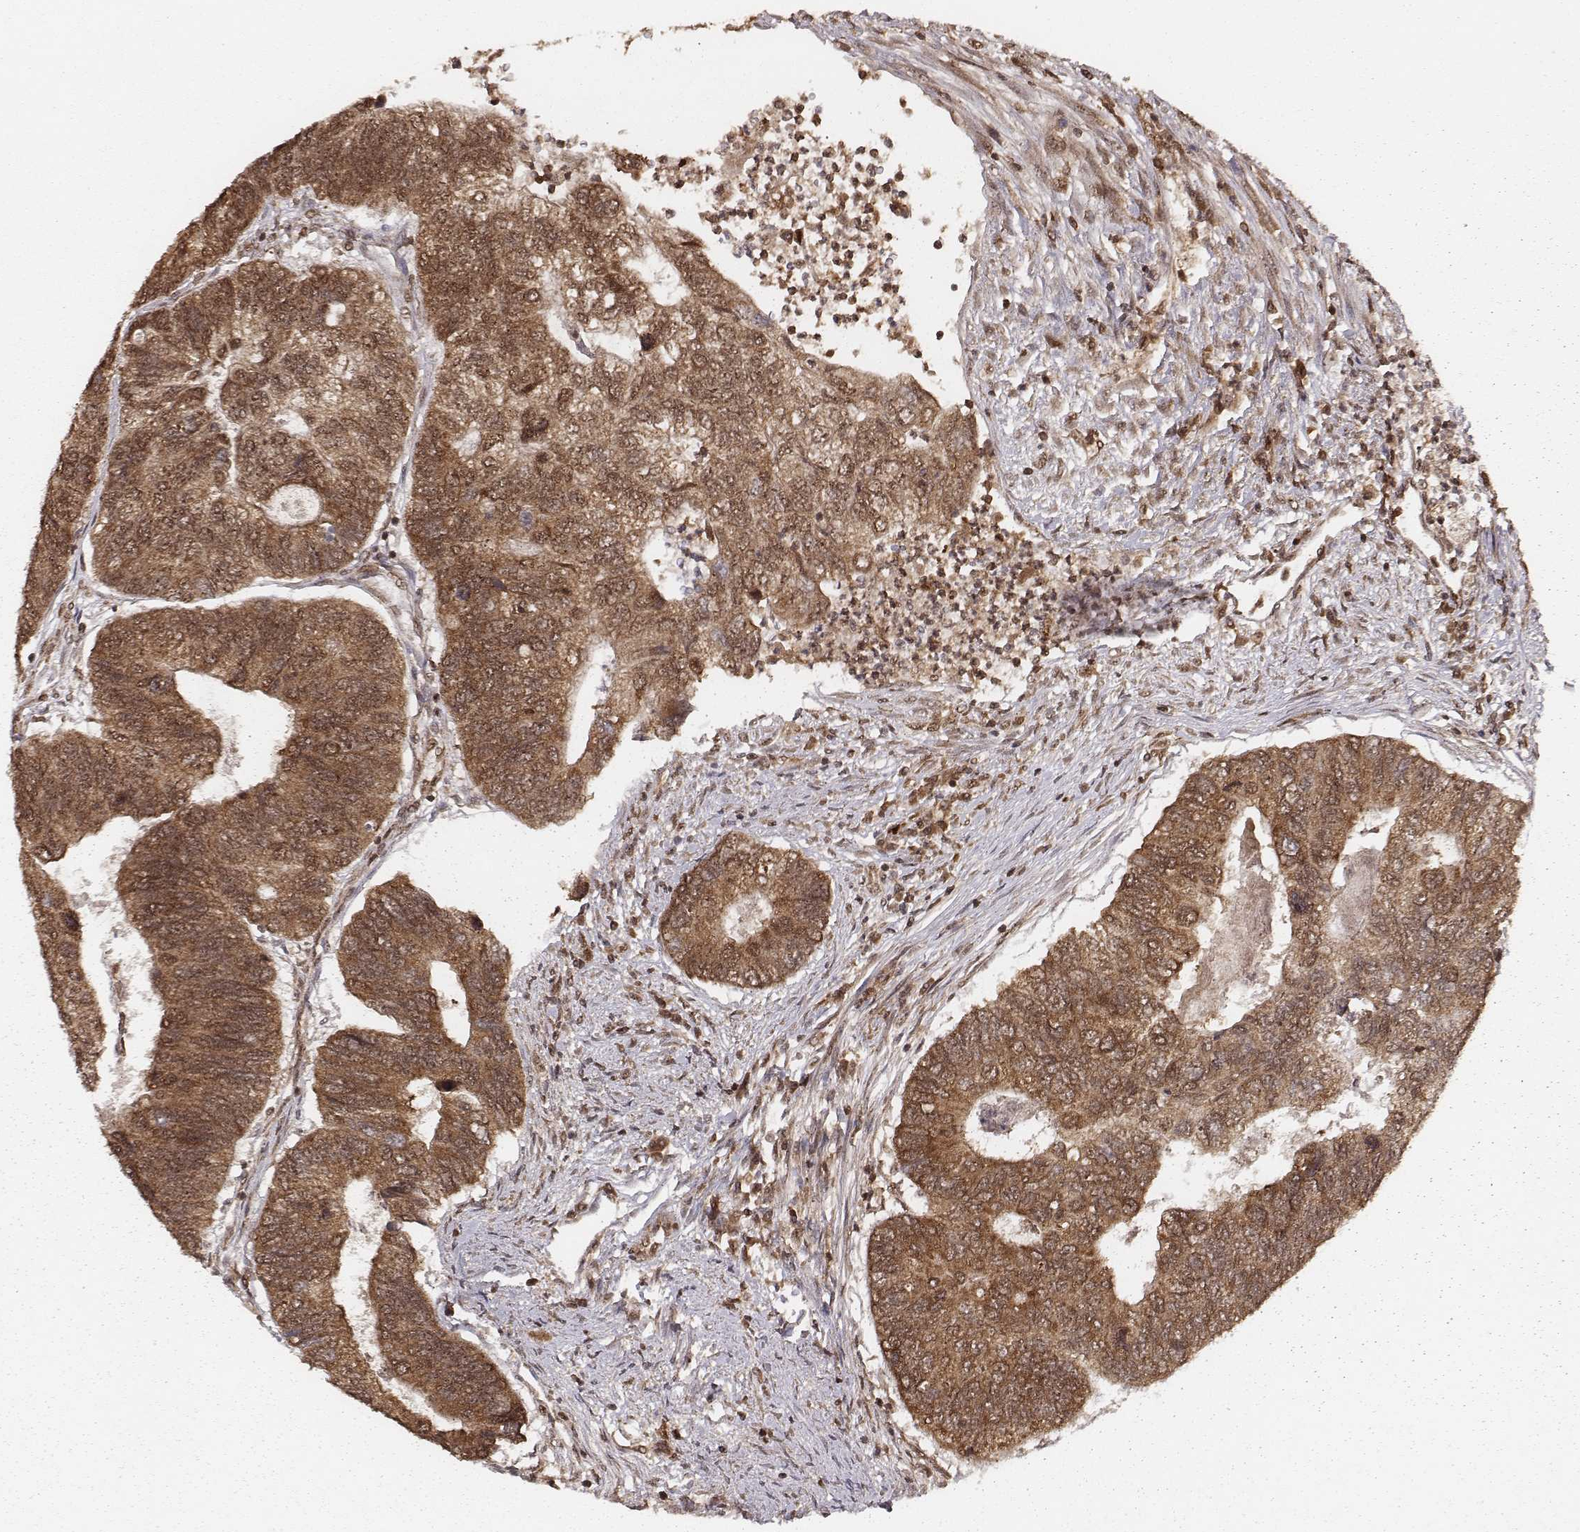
{"staining": {"intensity": "moderate", "quantity": ">75%", "location": "cytoplasmic/membranous,nuclear"}, "tissue": "colorectal cancer", "cell_type": "Tumor cells", "image_type": "cancer", "snomed": [{"axis": "morphology", "description": "Adenocarcinoma, NOS"}, {"axis": "topography", "description": "Colon"}], "caption": "A medium amount of moderate cytoplasmic/membranous and nuclear positivity is identified in about >75% of tumor cells in colorectal adenocarcinoma tissue.", "gene": "NFX1", "patient": {"sex": "female", "age": 67}}